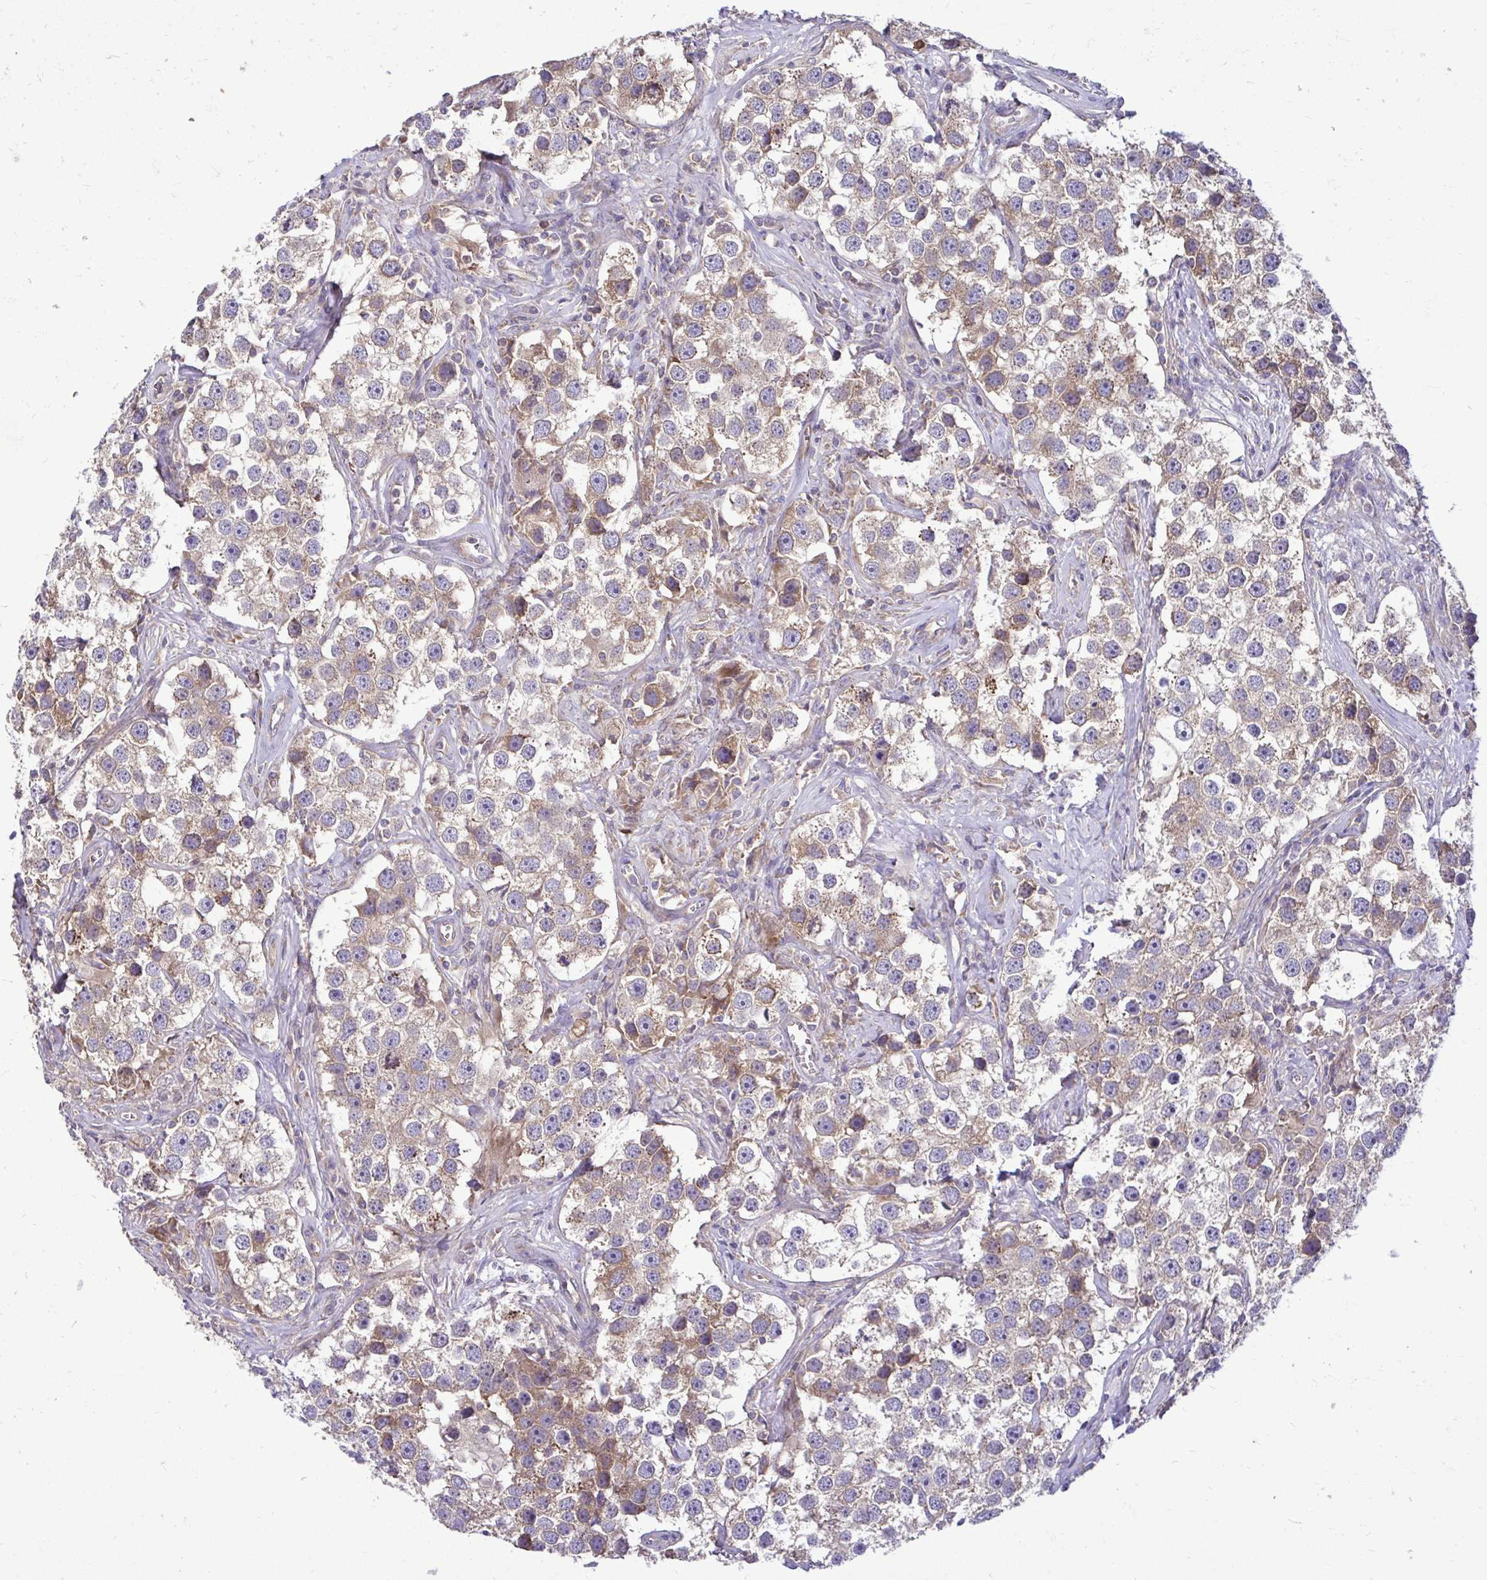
{"staining": {"intensity": "moderate", "quantity": "25%-75%", "location": "cytoplasmic/membranous"}, "tissue": "testis cancer", "cell_type": "Tumor cells", "image_type": "cancer", "snomed": [{"axis": "morphology", "description": "Seminoma, NOS"}, {"axis": "topography", "description": "Testis"}], "caption": "IHC photomicrograph of human seminoma (testis) stained for a protein (brown), which exhibits medium levels of moderate cytoplasmic/membranous expression in about 25%-75% of tumor cells.", "gene": "FMR1", "patient": {"sex": "male", "age": 49}}